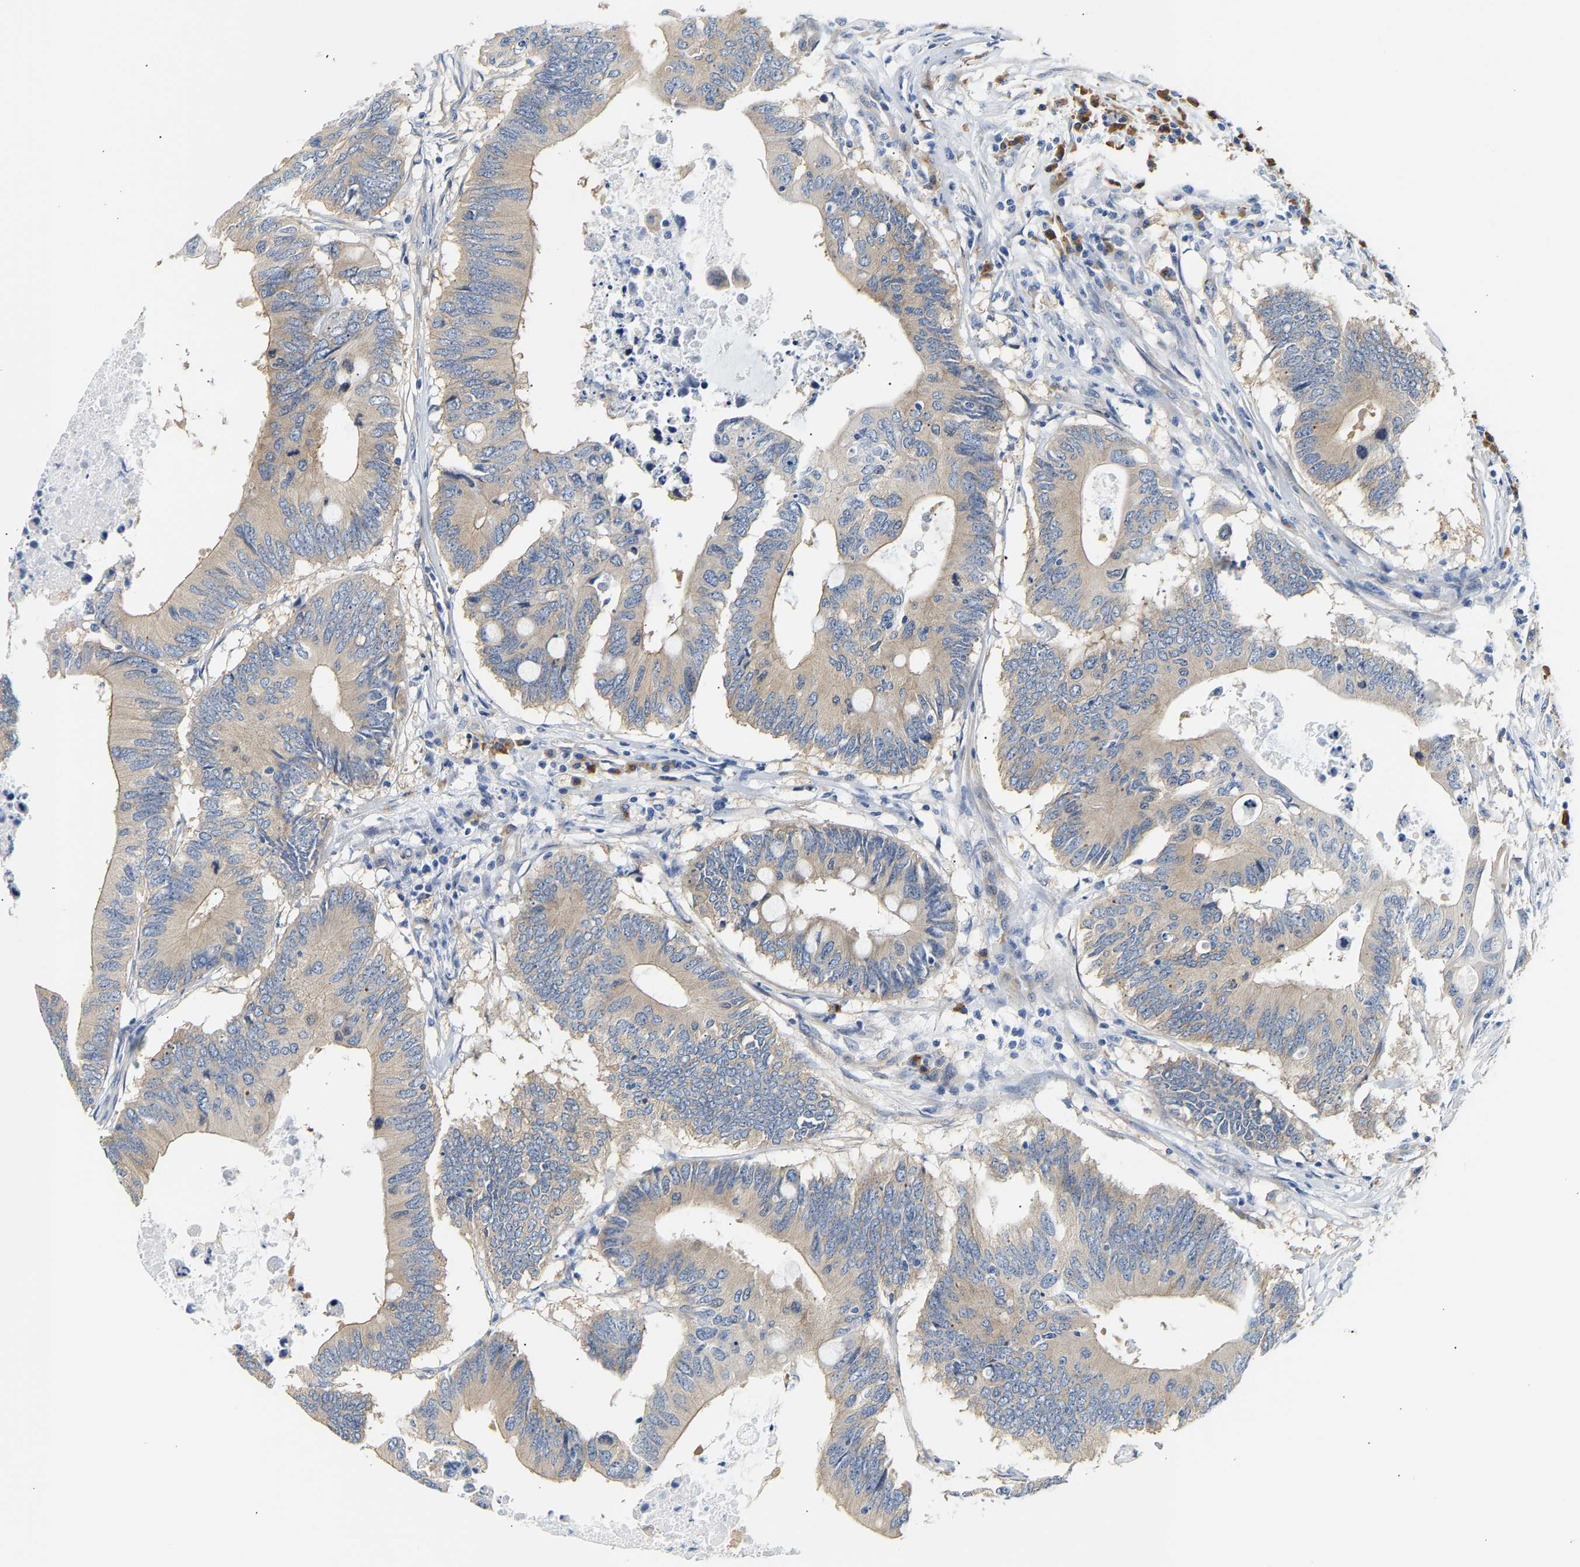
{"staining": {"intensity": "weak", "quantity": "<25%", "location": "cytoplasmic/membranous"}, "tissue": "colorectal cancer", "cell_type": "Tumor cells", "image_type": "cancer", "snomed": [{"axis": "morphology", "description": "Adenocarcinoma, NOS"}, {"axis": "topography", "description": "Colon"}], "caption": "Colorectal cancer stained for a protein using immunohistochemistry demonstrates no expression tumor cells.", "gene": "PAWR", "patient": {"sex": "male", "age": 71}}